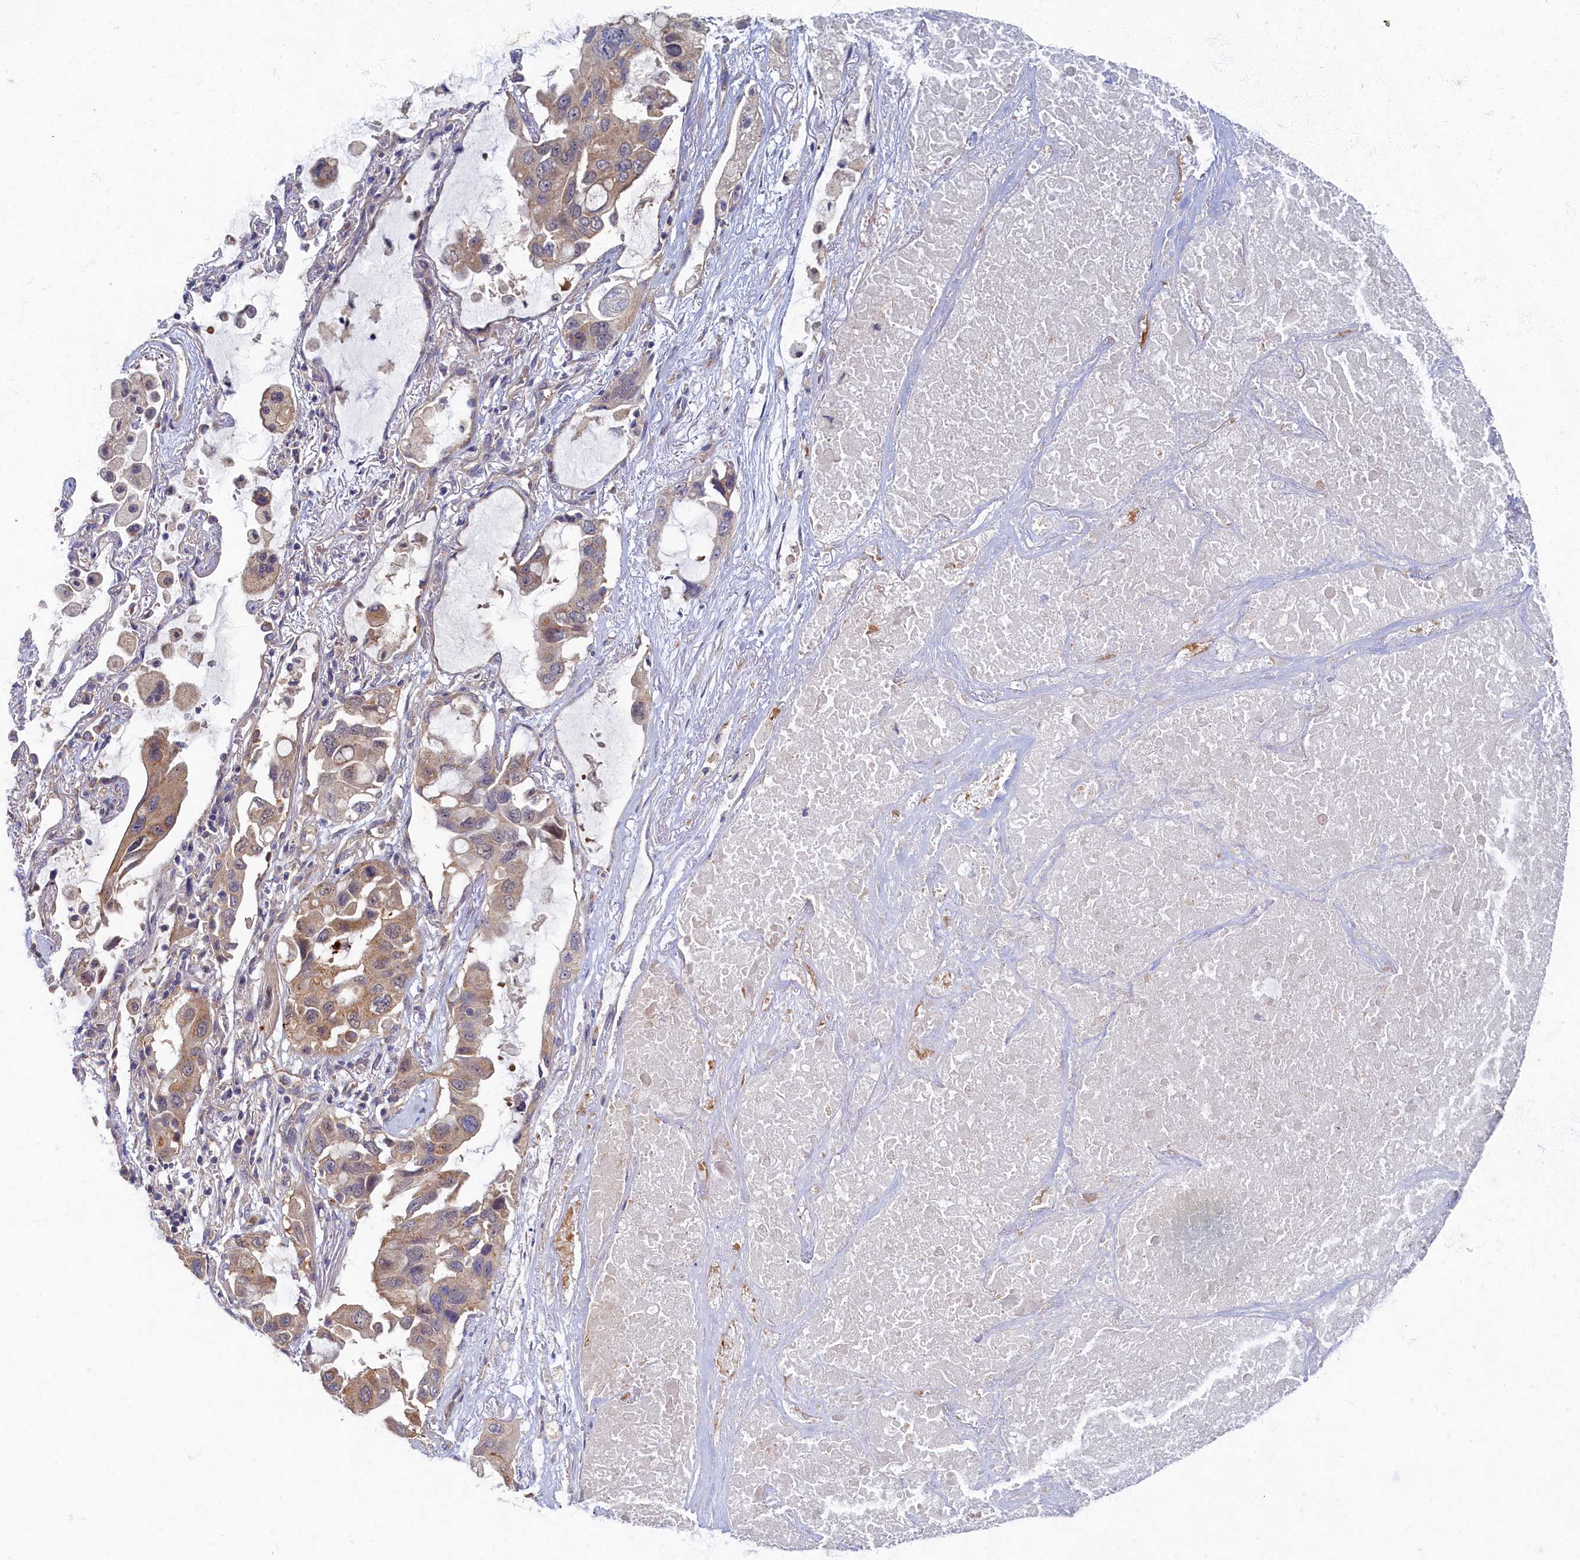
{"staining": {"intensity": "weak", "quantity": ">75%", "location": "cytoplasmic/membranous"}, "tissue": "lung cancer", "cell_type": "Tumor cells", "image_type": "cancer", "snomed": [{"axis": "morphology", "description": "Squamous cell carcinoma, NOS"}, {"axis": "topography", "description": "Lung"}], "caption": "Human lung squamous cell carcinoma stained for a protein (brown) demonstrates weak cytoplasmic/membranous positive staining in approximately >75% of tumor cells.", "gene": "WDR59", "patient": {"sex": "female", "age": 73}}